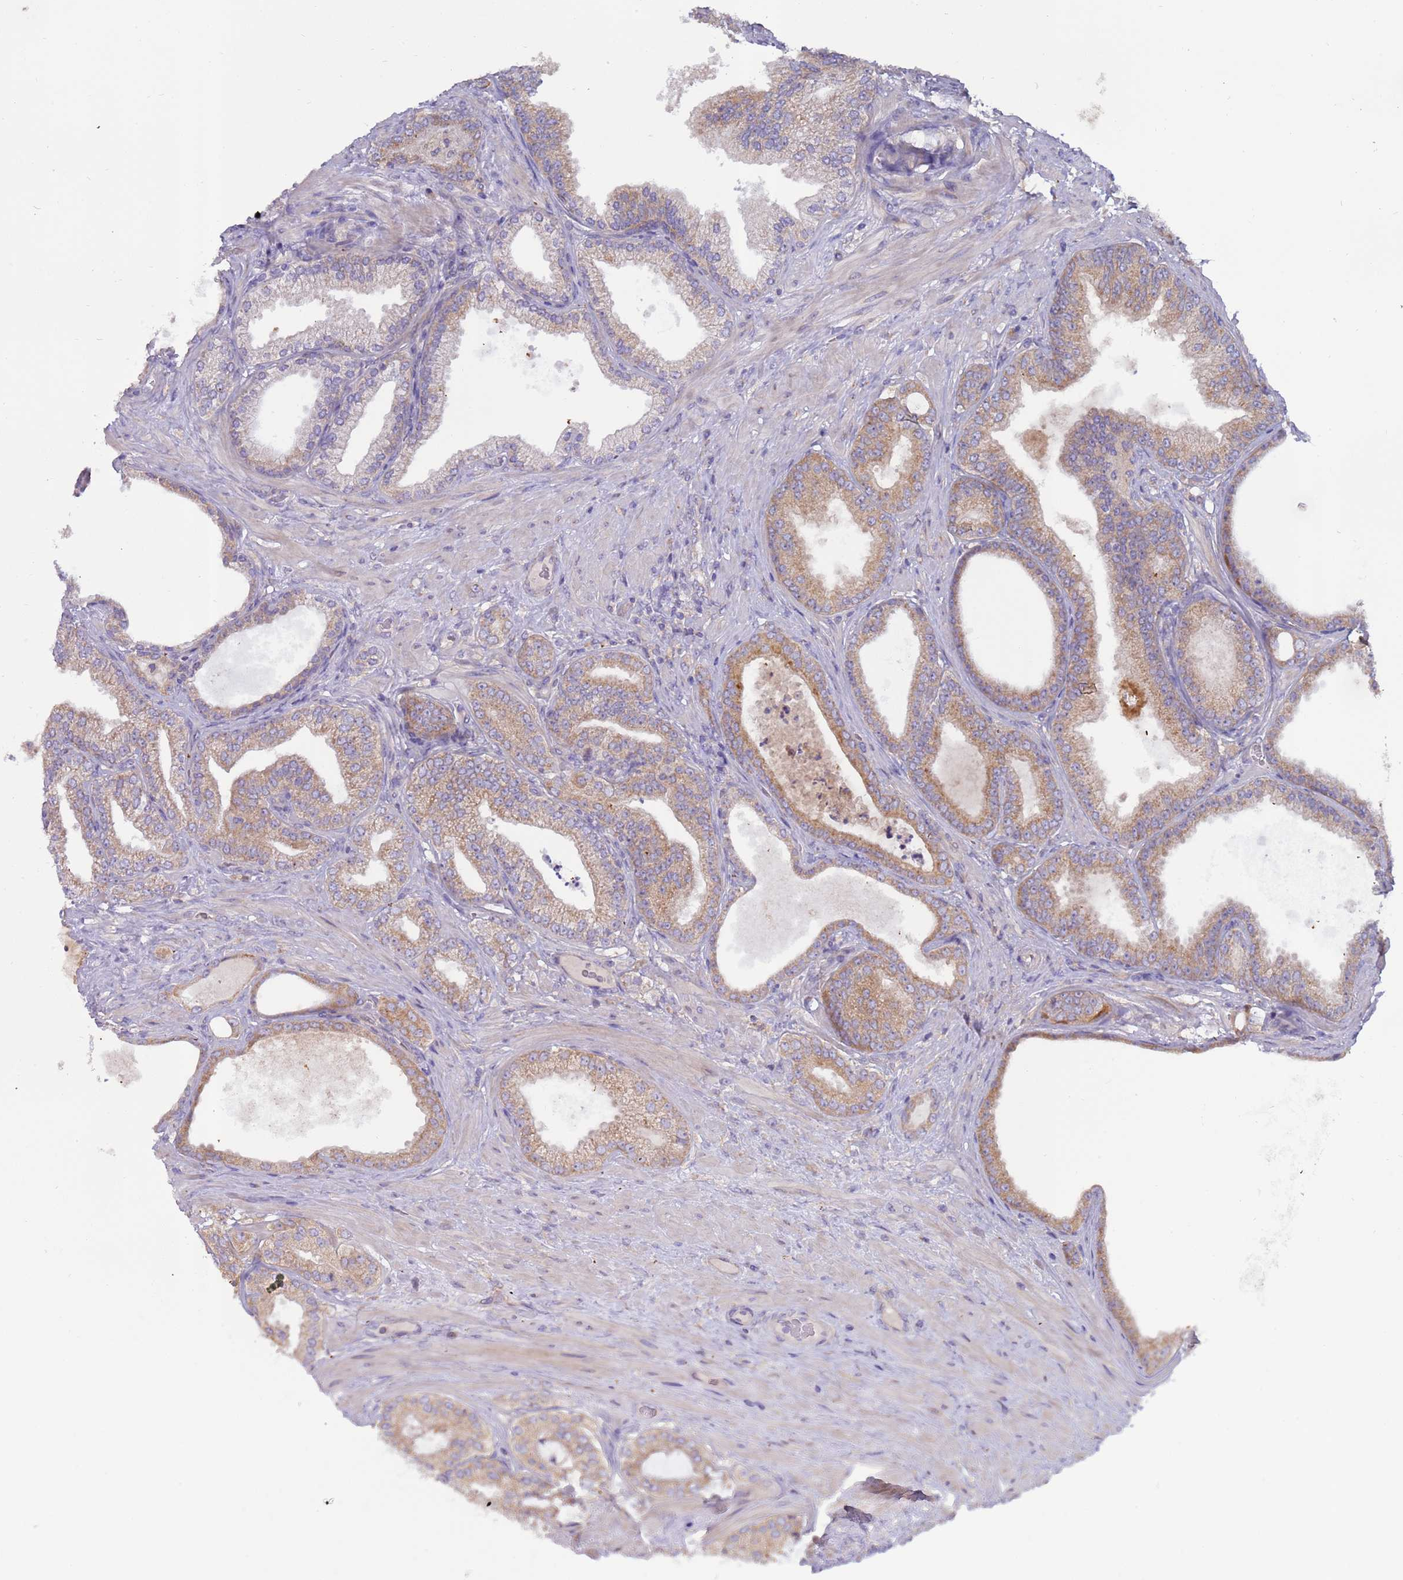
{"staining": {"intensity": "moderate", "quantity": ">75%", "location": "cytoplasmic/membranous"}, "tissue": "prostate cancer", "cell_type": "Tumor cells", "image_type": "cancer", "snomed": [{"axis": "morphology", "description": "Adenocarcinoma, Low grade"}, {"axis": "topography", "description": "Prostate"}], "caption": "This image exhibits adenocarcinoma (low-grade) (prostate) stained with IHC to label a protein in brown. The cytoplasmic/membranous of tumor cells show moderate positivity for the protein. Nuclei are counter-stained blue.", "gene": "UQCRQ", "patient": {"sex": "male", "age": 63}}